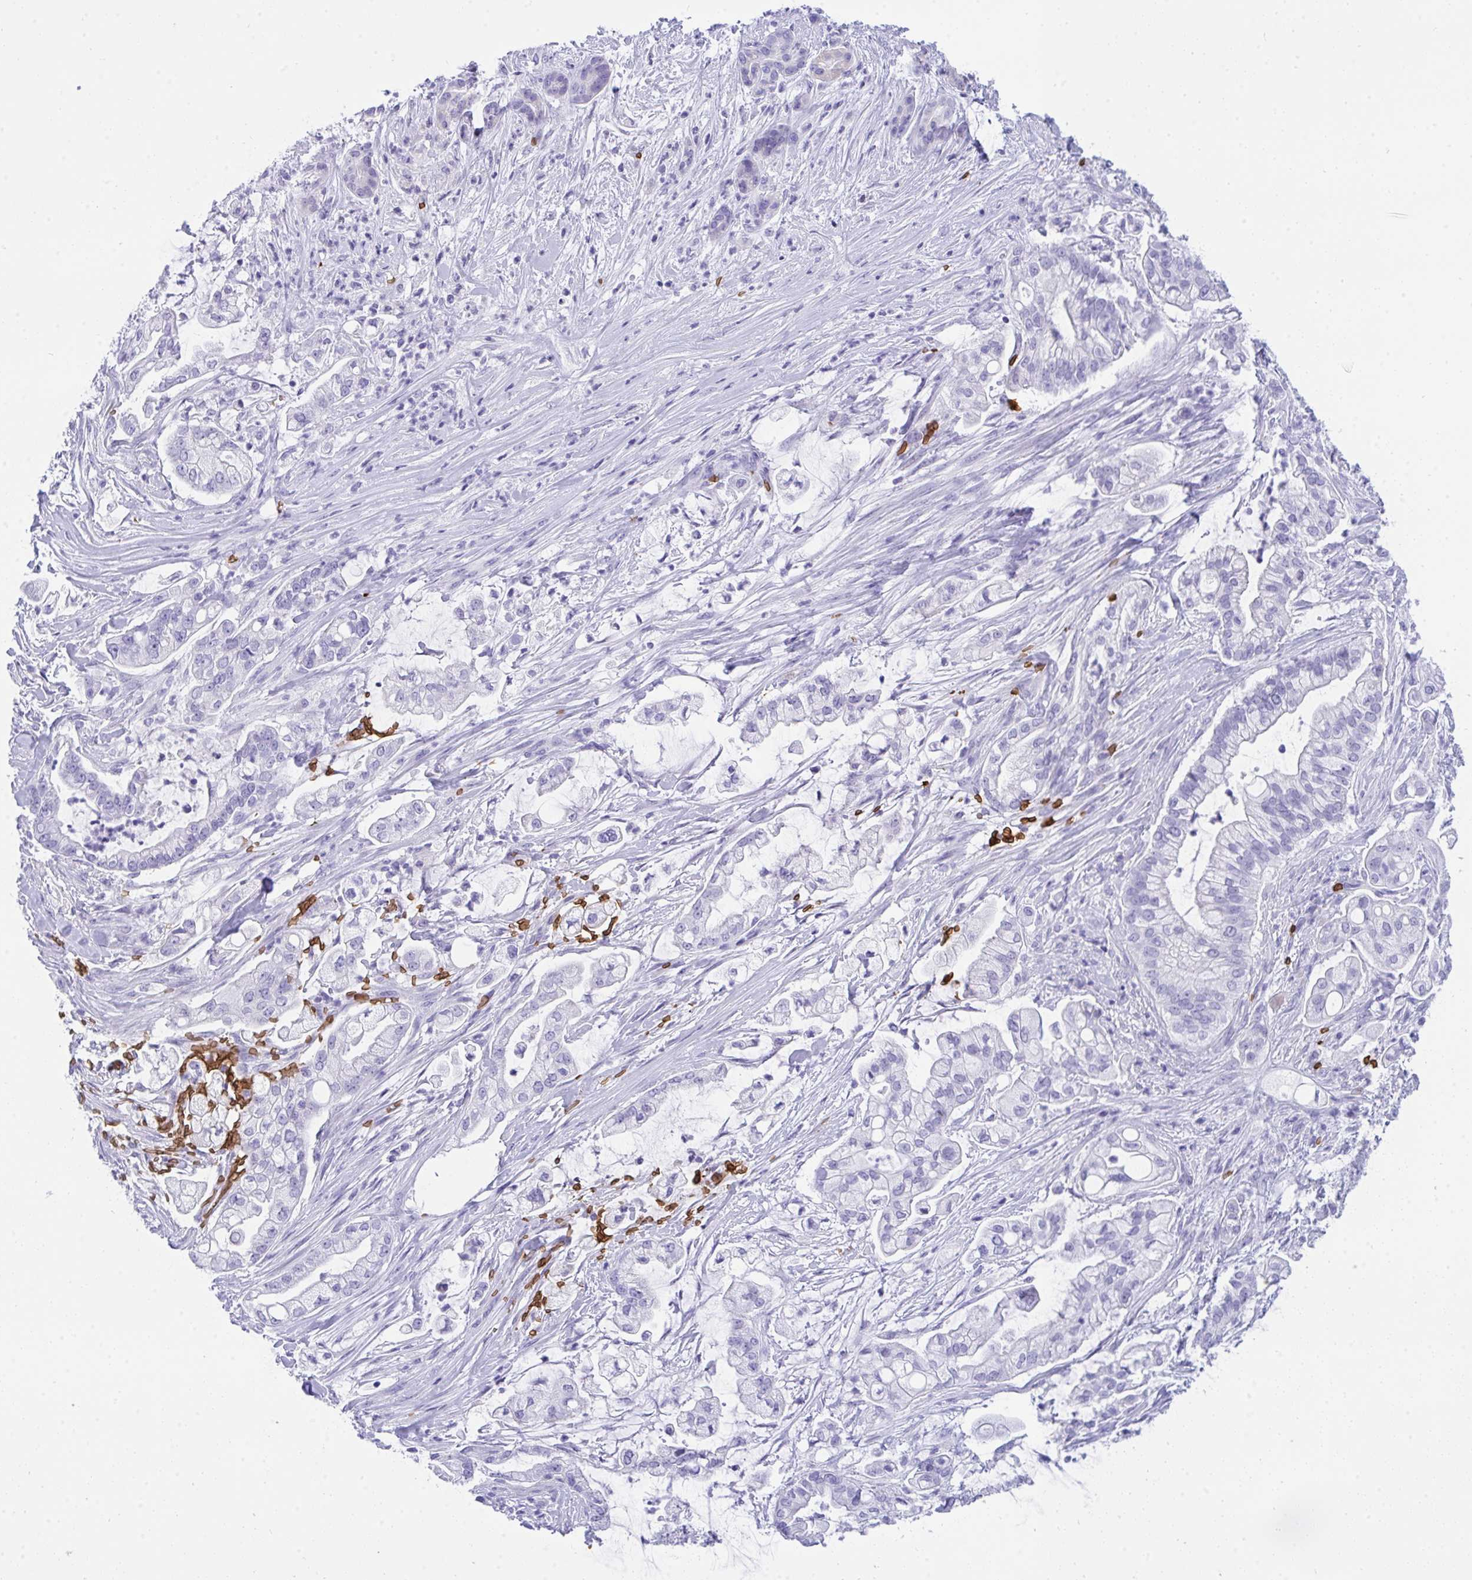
{"staining": {"intensity": "negative", "quantity": "none", "location": "none"}, "tissue": "pancreatic cancer", "cell_type": "Tumor cells", "image_type": "cancer", "snomed": [{"axis": "morphology", "description": "Adenocarcinoma, NOS"}, {"axis": "topography", "description": "Pancreas"}], "caption": "DAB immunohistochemical staining of human pancreatic cancer demonstrates no significant staining in tumor cells.", "gene": "ANK1", "patient": {"sex": "female", "age": 69}}